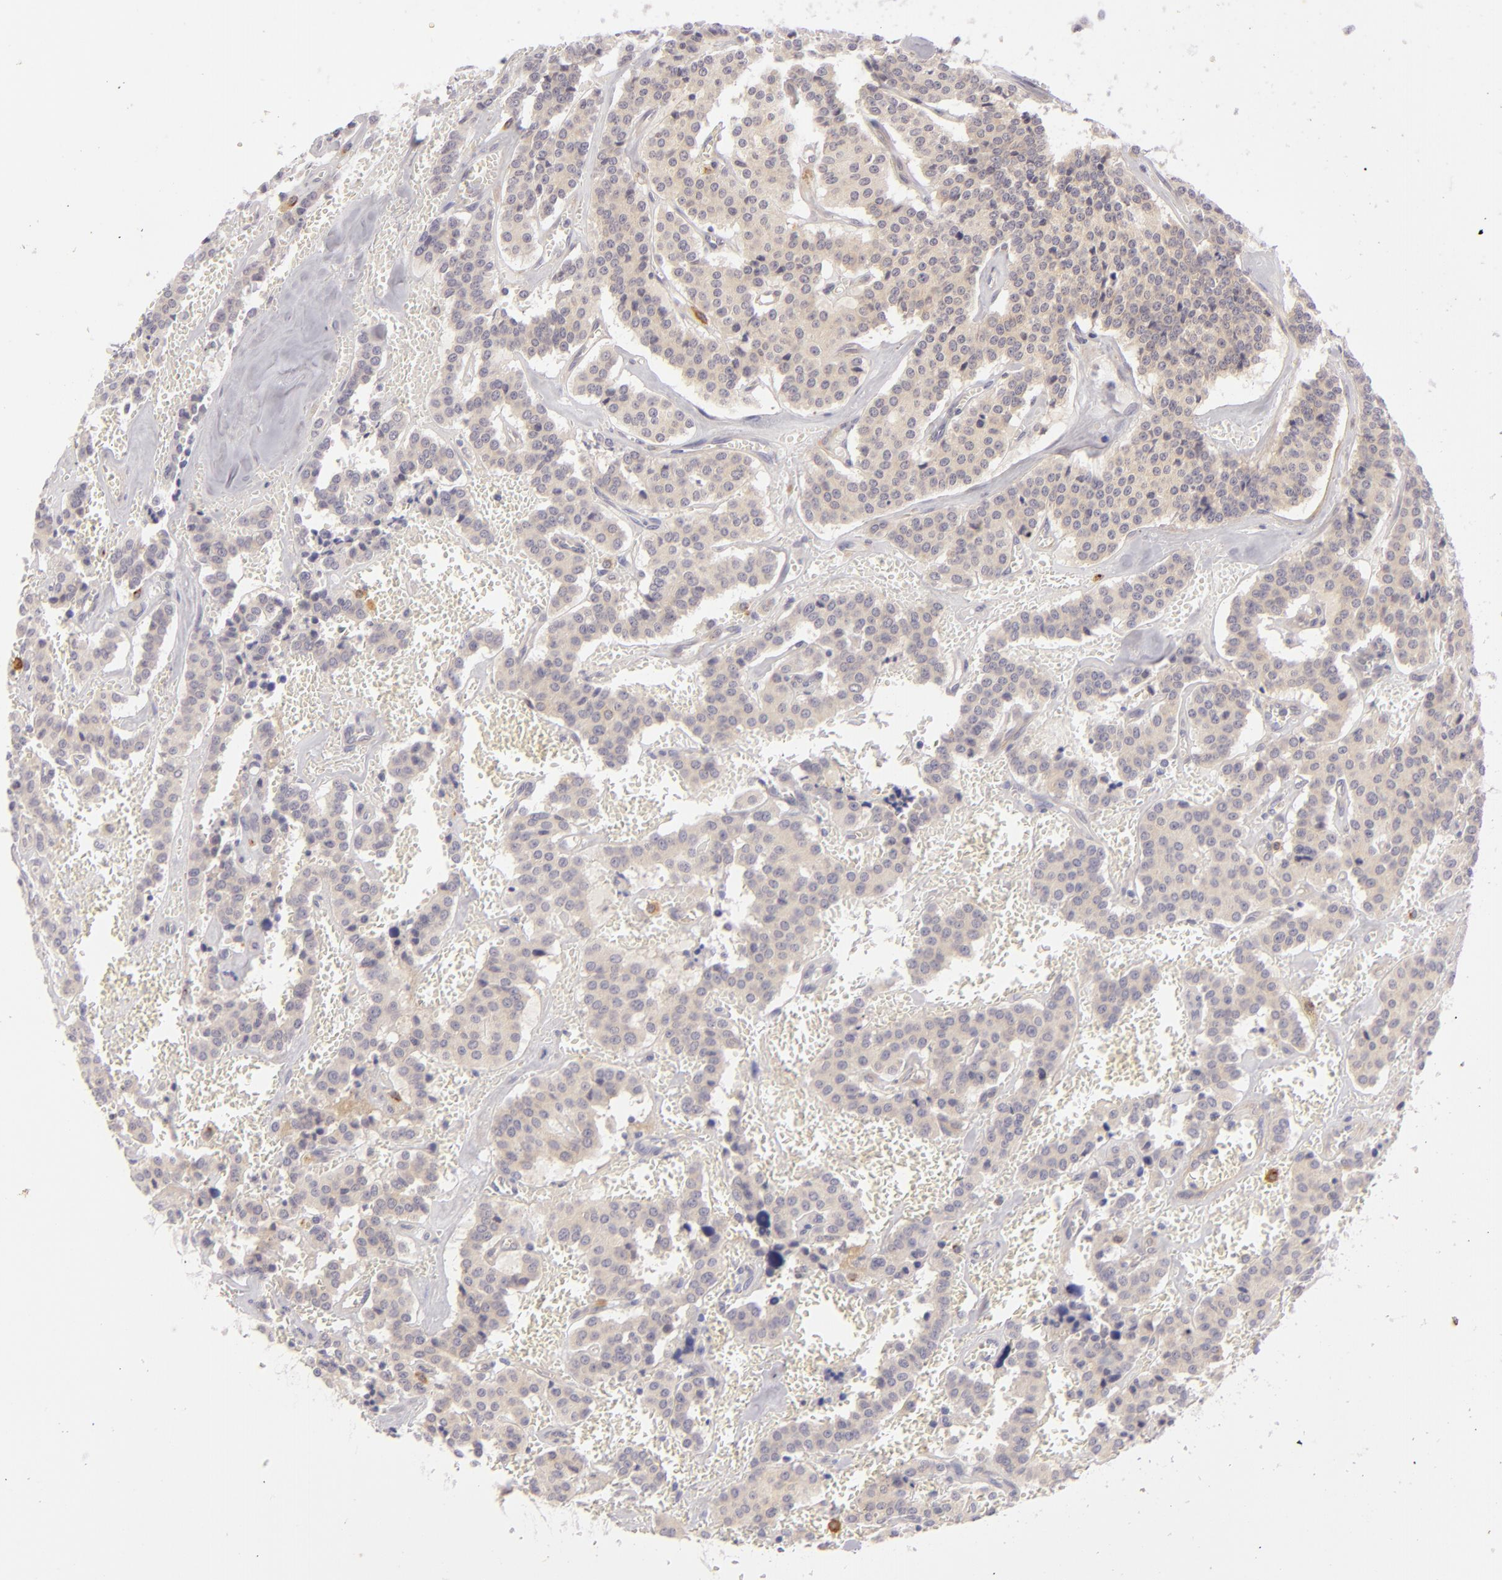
{"staining": {"intensity": "weak", "quantity": ">75%", "location": "cytoplasmic/membranous"}, "tissue": "carcinoid", "cell_type": "Tumor cells", "image_type": "cancer", "snomed": [{"axis": "morphology", "description": "Carcinoid, malignant, NOS"}, {"axis": "topography", "description": "Bronchus"}], "caption": "Brown immunohistochemical staining in carcinoid demonstrates weak cytoplasmic/membranous expression in about >75% of tumor cells.", "gene": "CD83", "patient": {"sex": "male", "age": 55}}